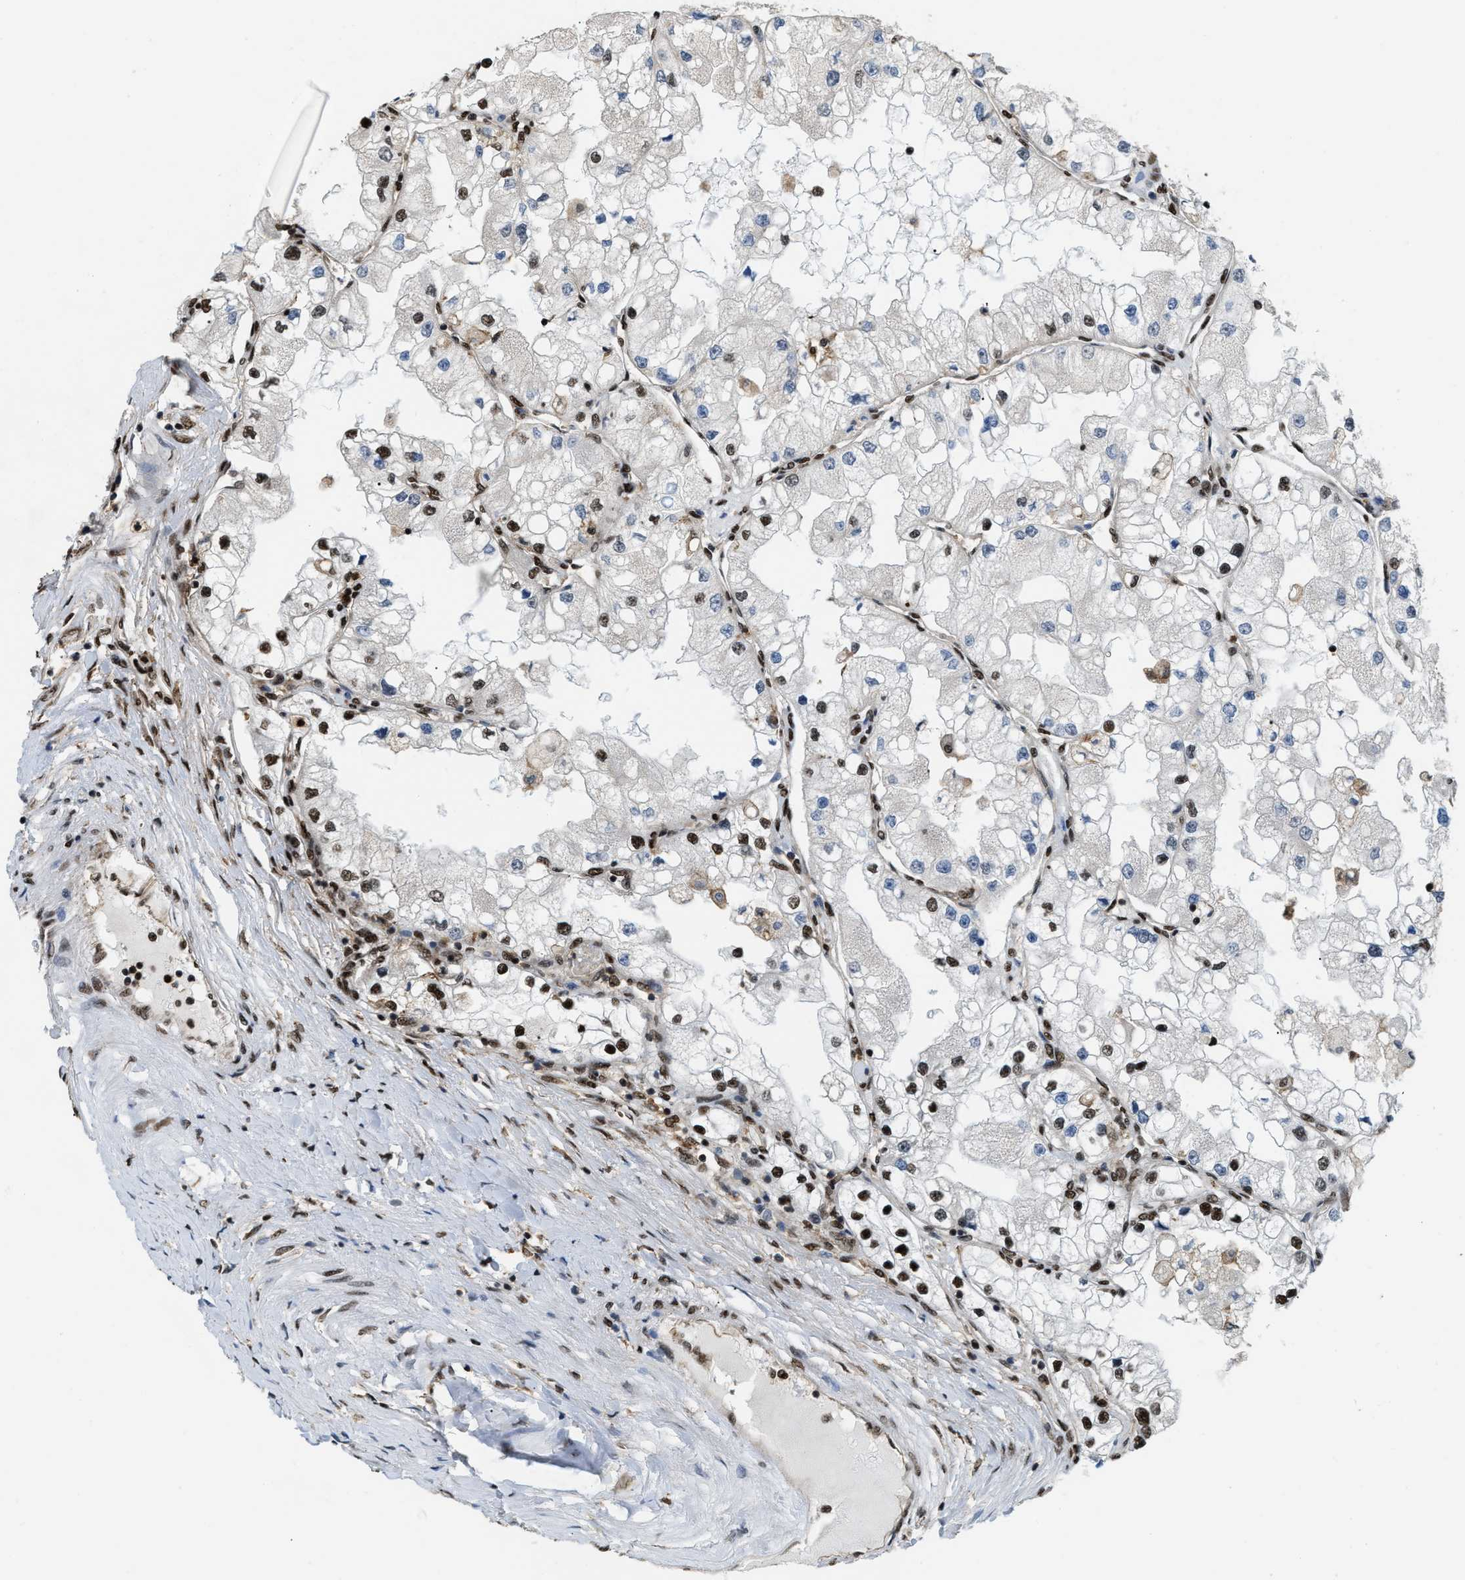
{"staining": {"intensity": "moderate", "quantity": "25%-75%", "location": "nuclear"}, "tissue": "renal cancer", "cell_type": "Tumor cells", "image_type": "cancer", "snomed": [{"axis": "morphology", "description": "Adenocarcinoma, NOS"}, {"axis": "topography", "description": "Kidney"}], "caption": "Renal cancer (adenocarcinoma) stained with immunohistochemistry demonstrates moderate nuclear positivity in about 25%-75% of tumor cells. (DAB IHC with brightfield microscopy, high magnification).", "gene": "NUMA1", "patient": {"sex": "male", "age": 68}}